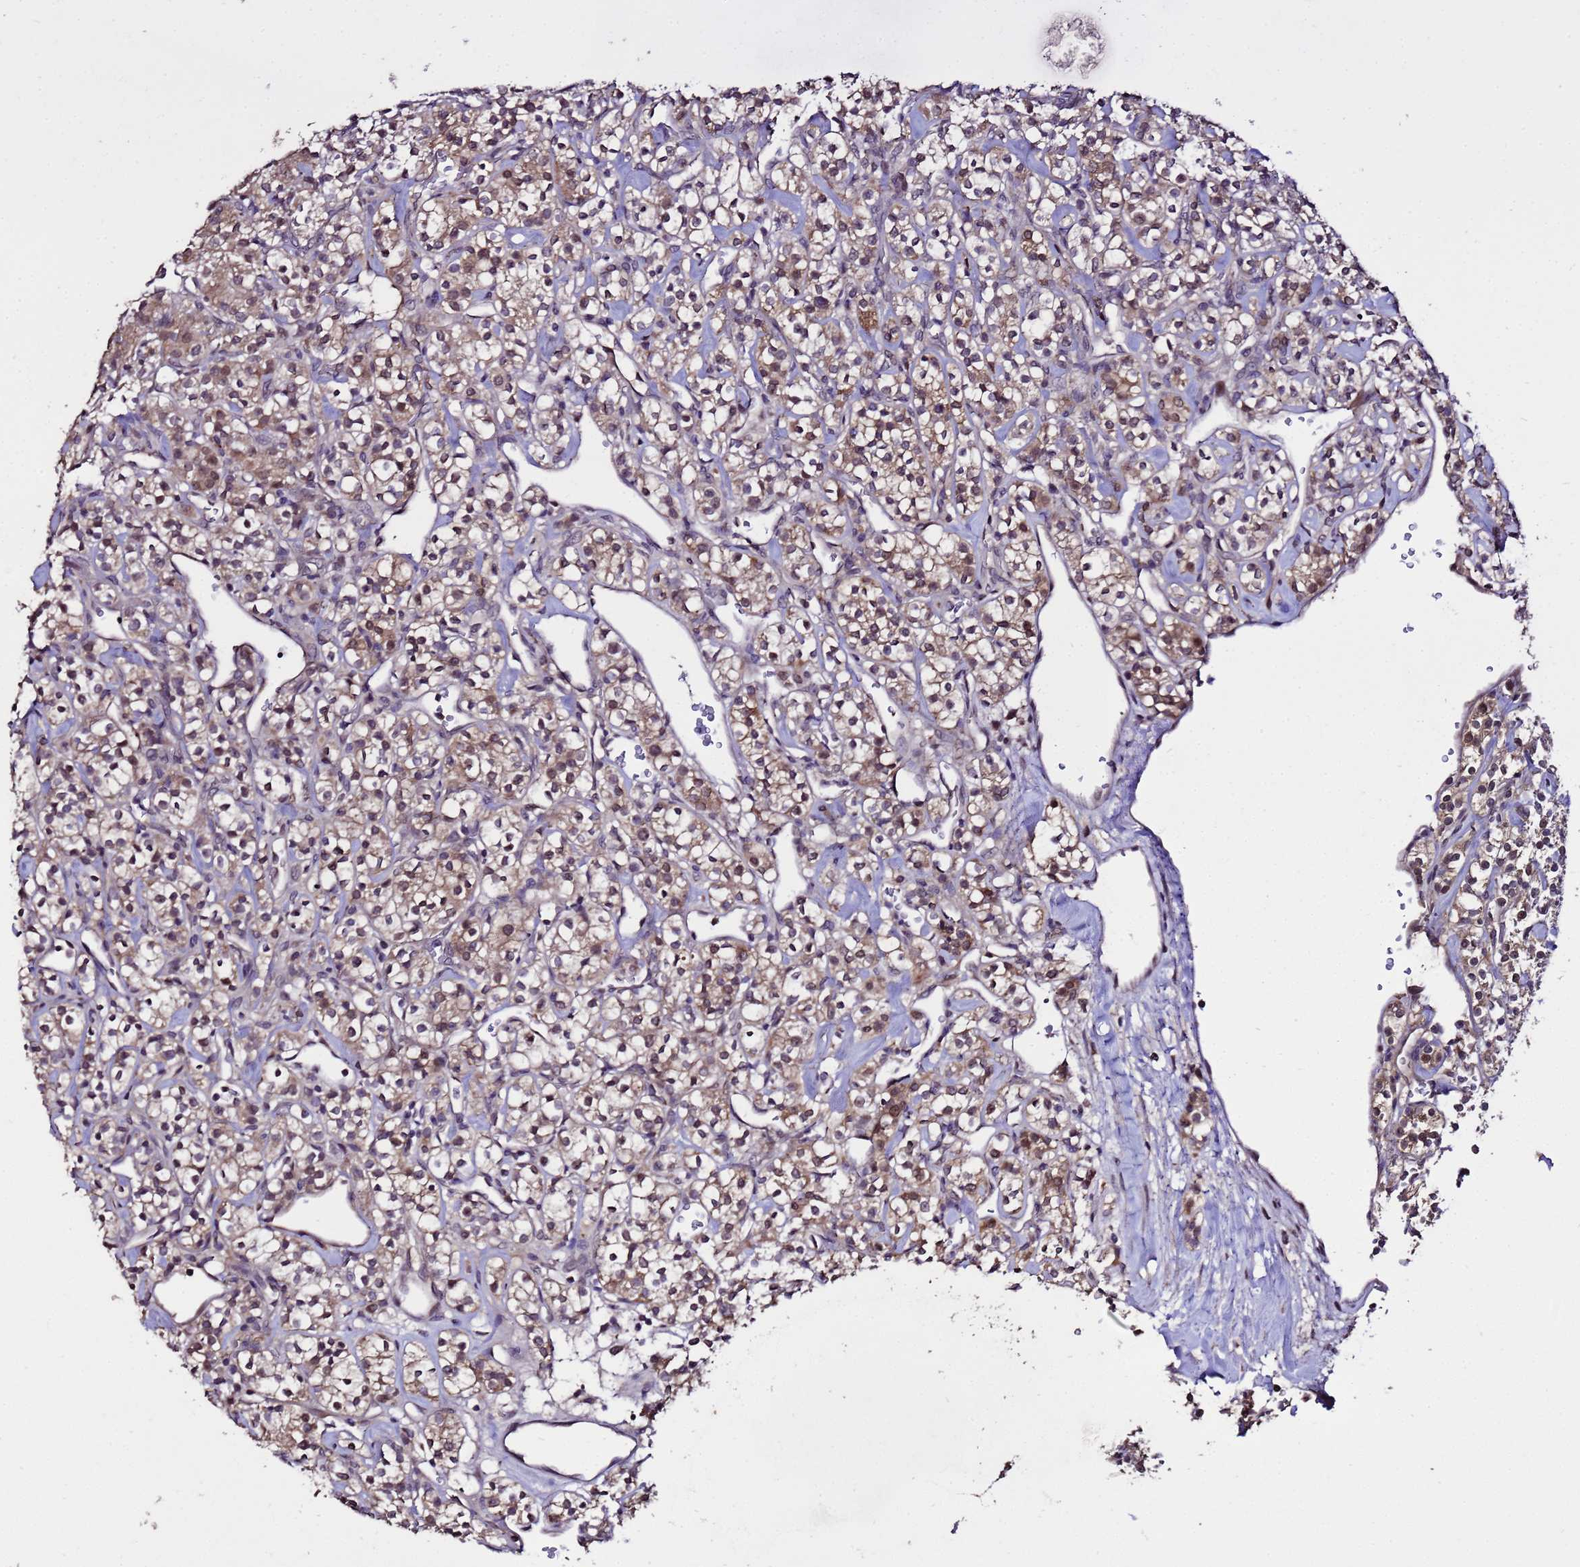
{"staining": {"intensity": "moderate", "quantity": ">75%", "location": "cytoplasmic/membranous,nuclear"}, "tissue": "renal cancer", "cell_type": "Tumor cells", "image_type": "cancer", "snomed": [{"axis": "morphology", "description": "Adenocarcinoma, NOS"}, {"axis": "topography", "description": "Kidney"}], "caption": "High-magnification brightfield microscopy of renal adenocarcinoma stained with DAB (brown) and counterstained with hematoxylin (blue). tumor cells exhibit moderate cytoplasmic/membranous and nuclear expression is appreciated in approximately>75% of cells.", "gene": "ZNF329", "patient": {"sex": "male", "age": 77}}